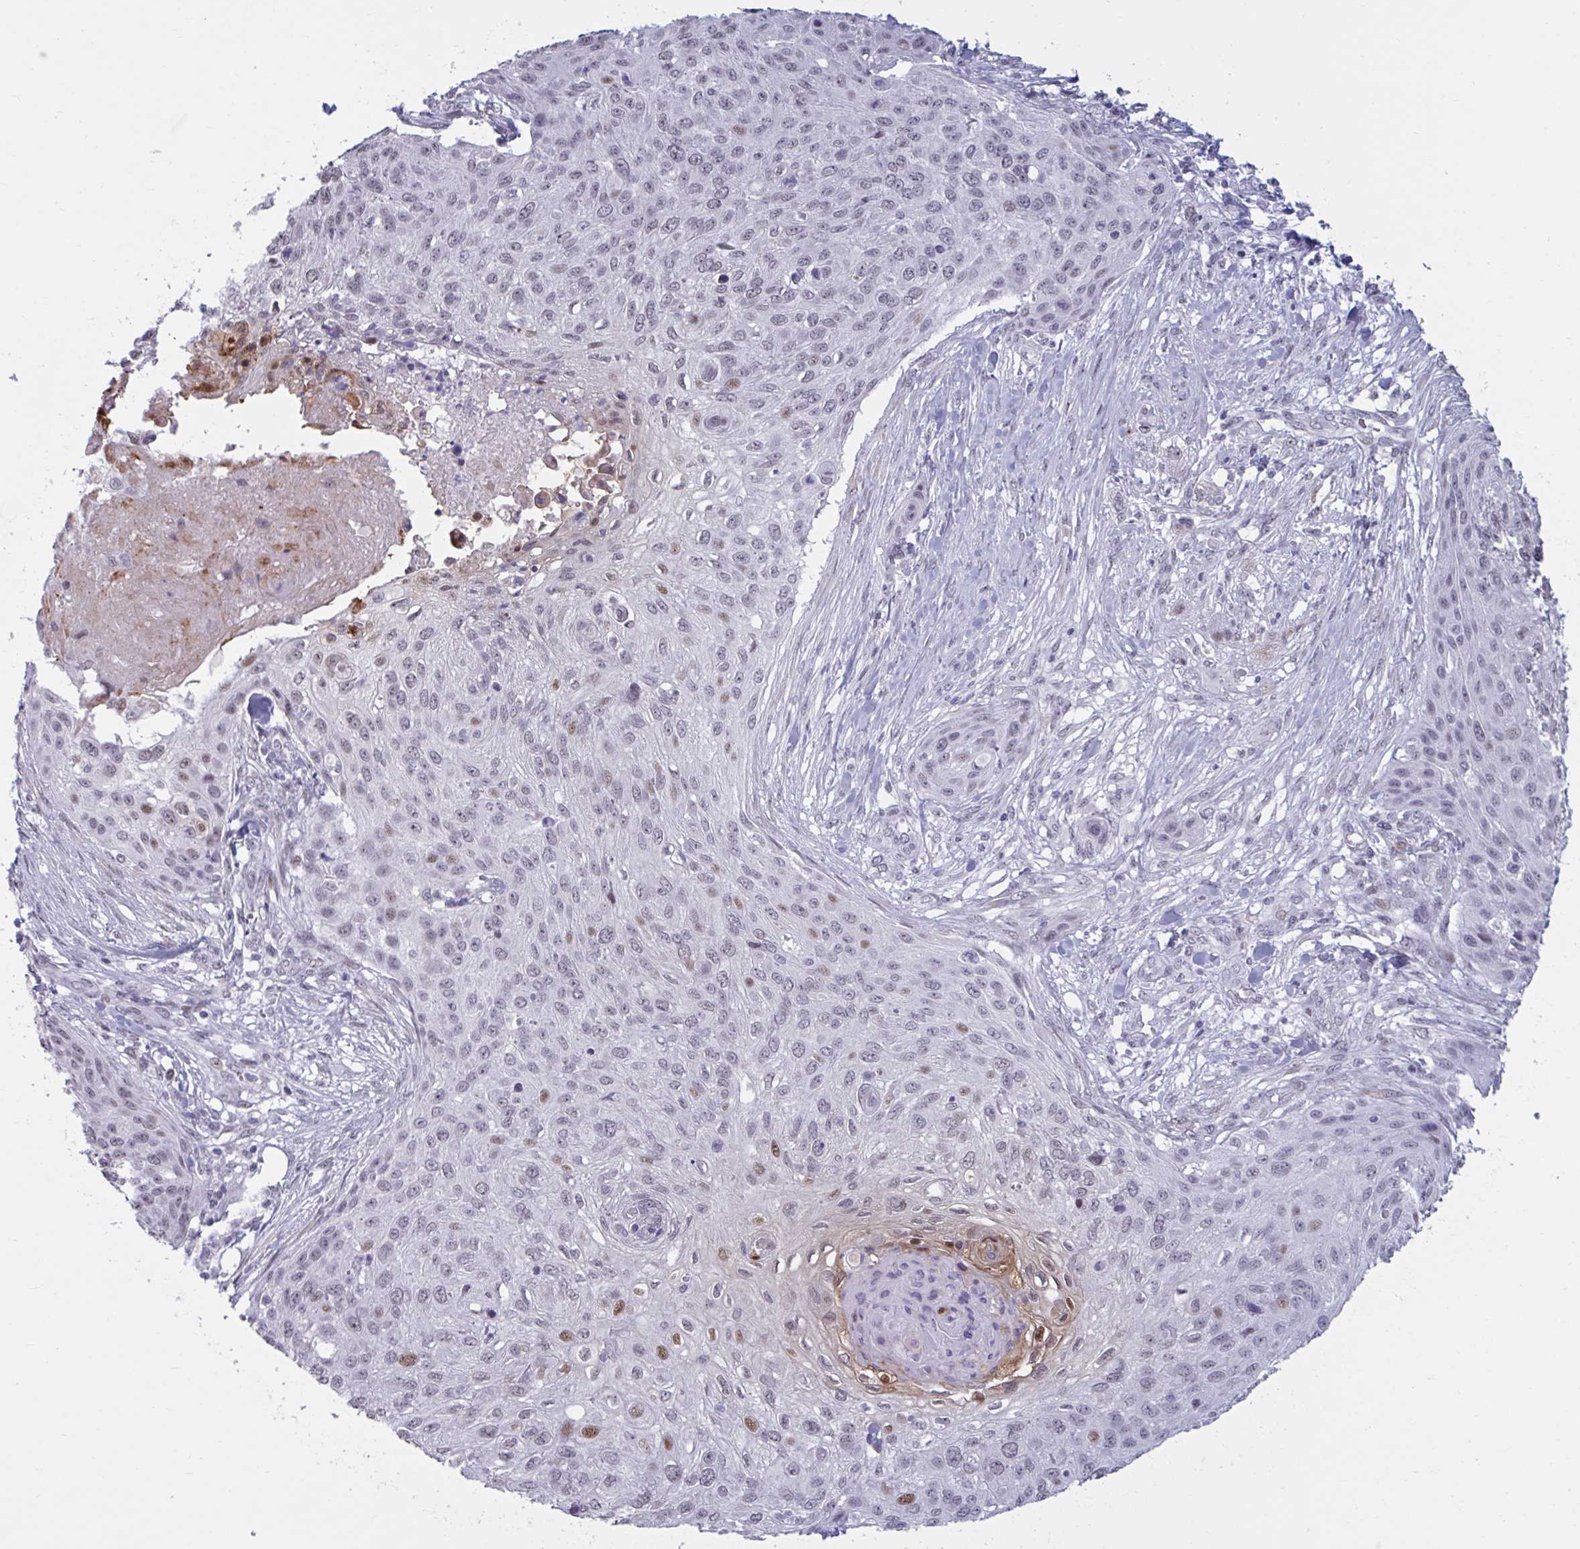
{"staining": {"intensity": "moderate", "quantity": "<25%", "location": "nuclear"}, "tissue": "skin cancer", "cell_type": "Tumor cells", "image_type": "cancer", "snomed": [{"axis": "morphology", "description": "Squamous cell carcinoma, NOS"}, {"axis": "topography", "description": "Skin"}], "caption": "Human skin cancer (squamous cell carcinoma) stained with a brown dye shows moderate nuclear positive staining in approximately <25% of tumor cells.", "gene": "HSD17B6", "patient": {"sex": "female", "age": 87}}